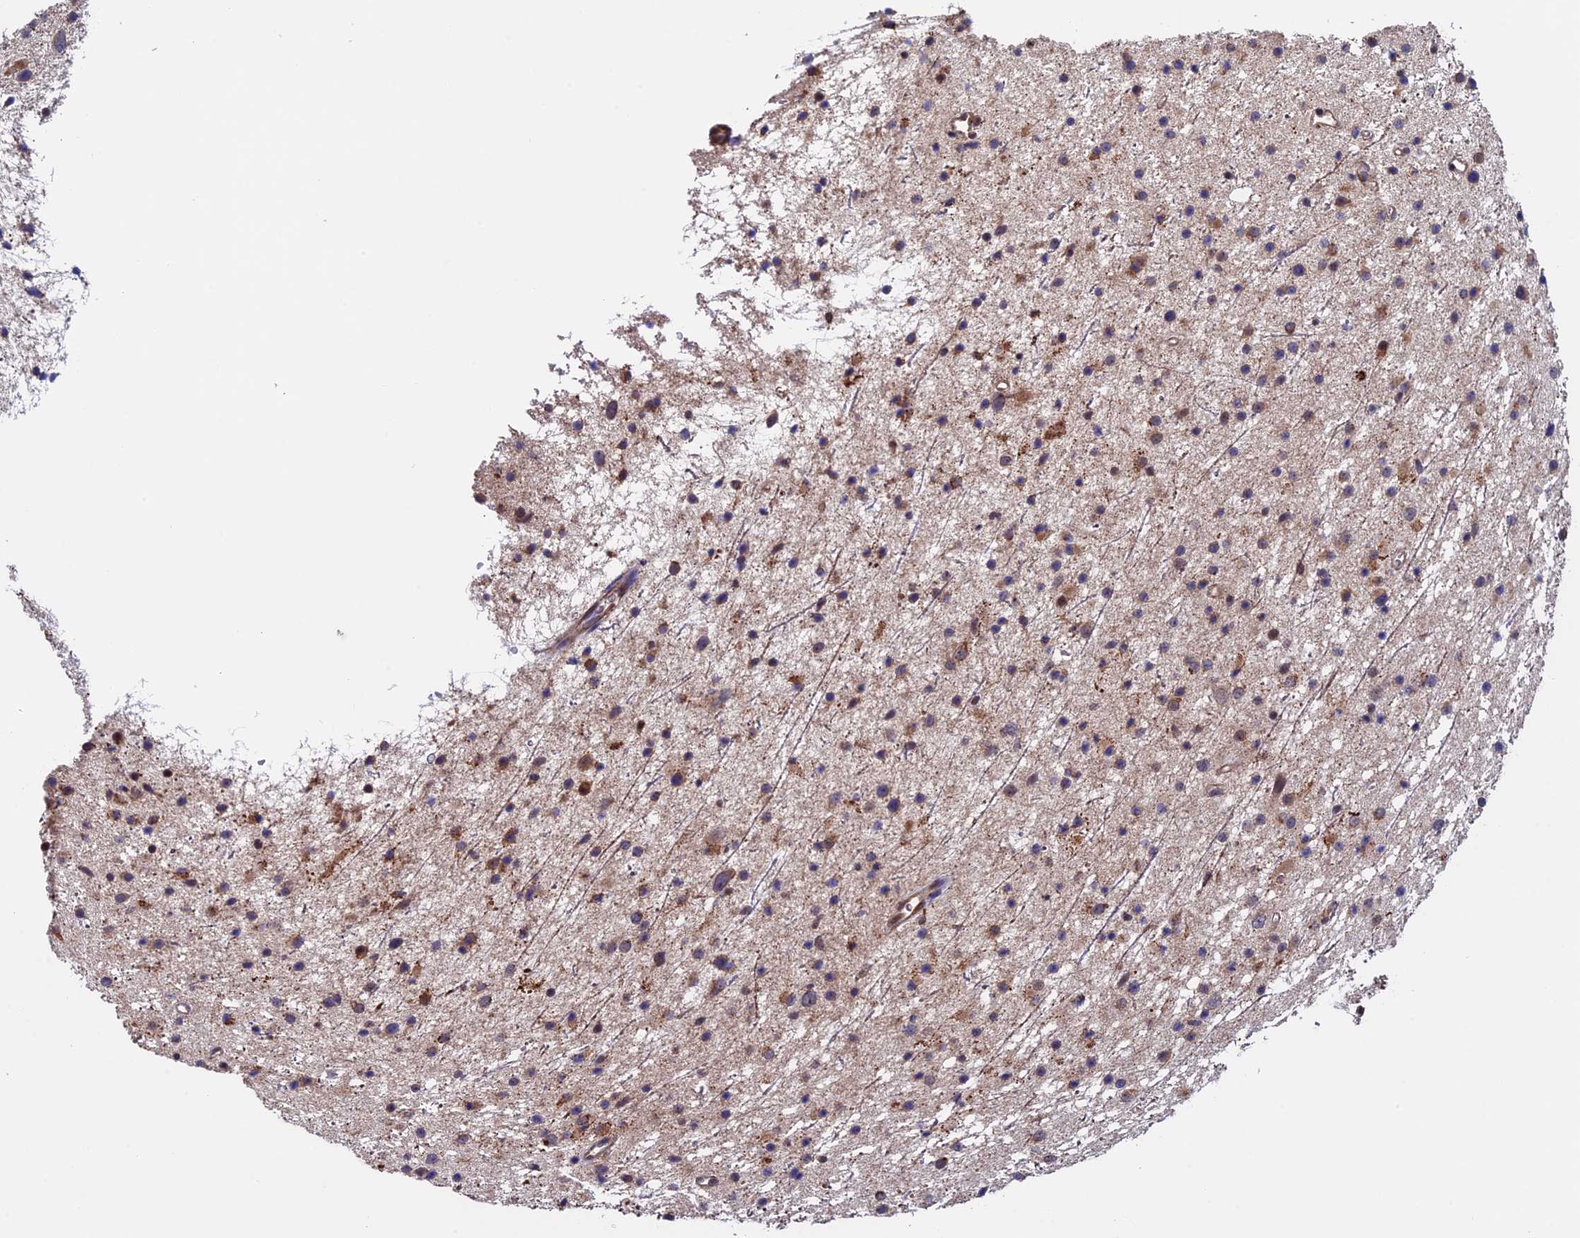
{"staining": {"intensity": "weak", "quantity": "25%-75%", "location": "cytoplasmic/membranous"}, "tissue": "glioma", "cell_type": "Tumor cells", "image_type": "cancer", "snomed": [{"axis": "morphology", "description": "Glioma, malignant, Low grade"}, {"axis": "topography", "description": "Cerebral cortex"}], "caption": "Protein analysis of glioma tissue demonstrates weak cytoplasmic/membranous positivity in approximately 25%-75% of tumor cells.", "gene": "RNF17", "patient": {"sex": "female", "age": 39}}